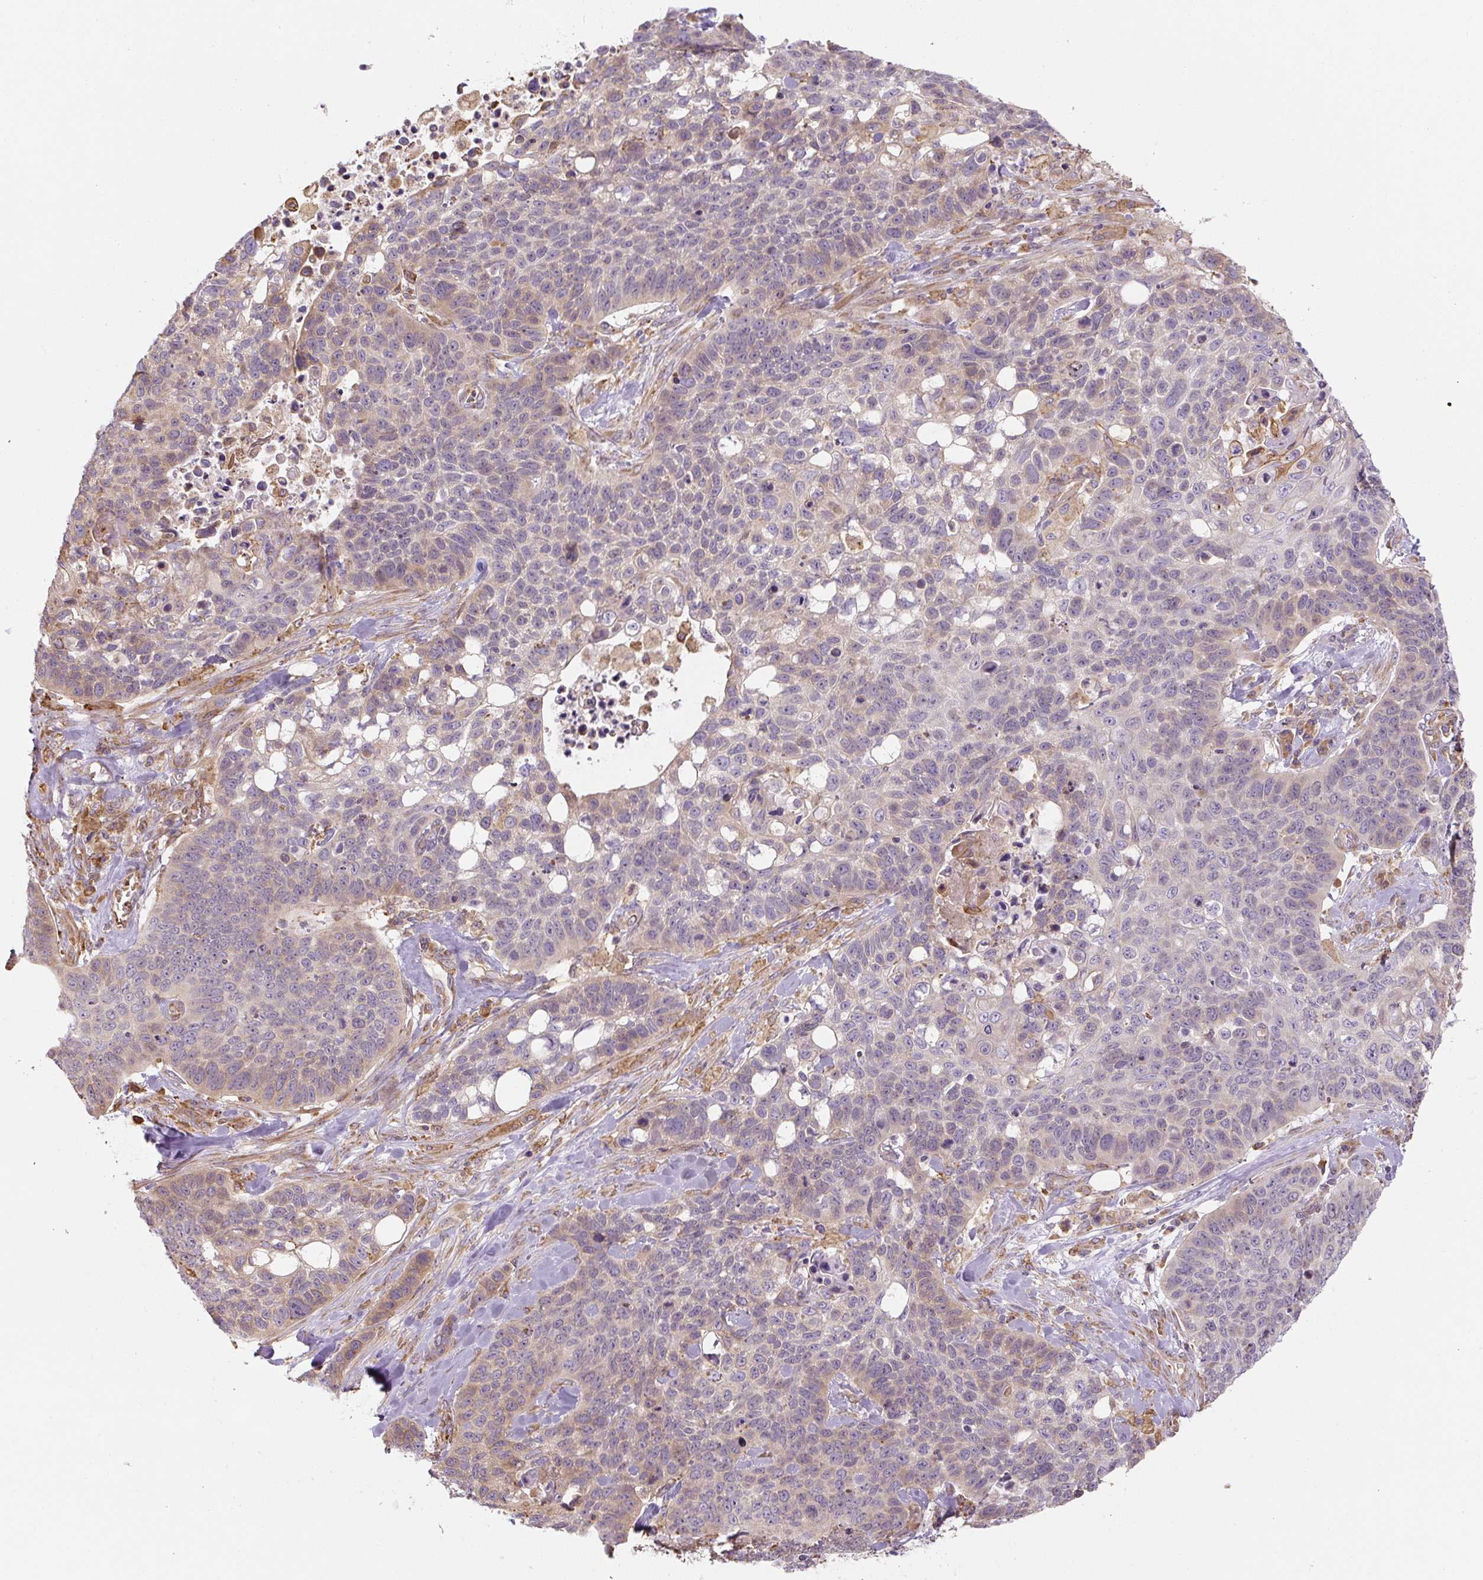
{"staining": {"intensity": "weak", "quantity": "<25%", "location": "cytoplasmic/membranous"}, "tissue": "lung cancer", "cell_type": "Tumor cells", "image_type": "cancer", "snomed": [{"axis": "morphology", "description": "Squamous cell carcinoma, NOS"}, {"axis": "topography", "description": "Lung"}], "caption": "IHC of lung cancer displays no positivity in tumor cells.", "gene": "RASA1", "patient": {"sex": "male", "age": 62}}